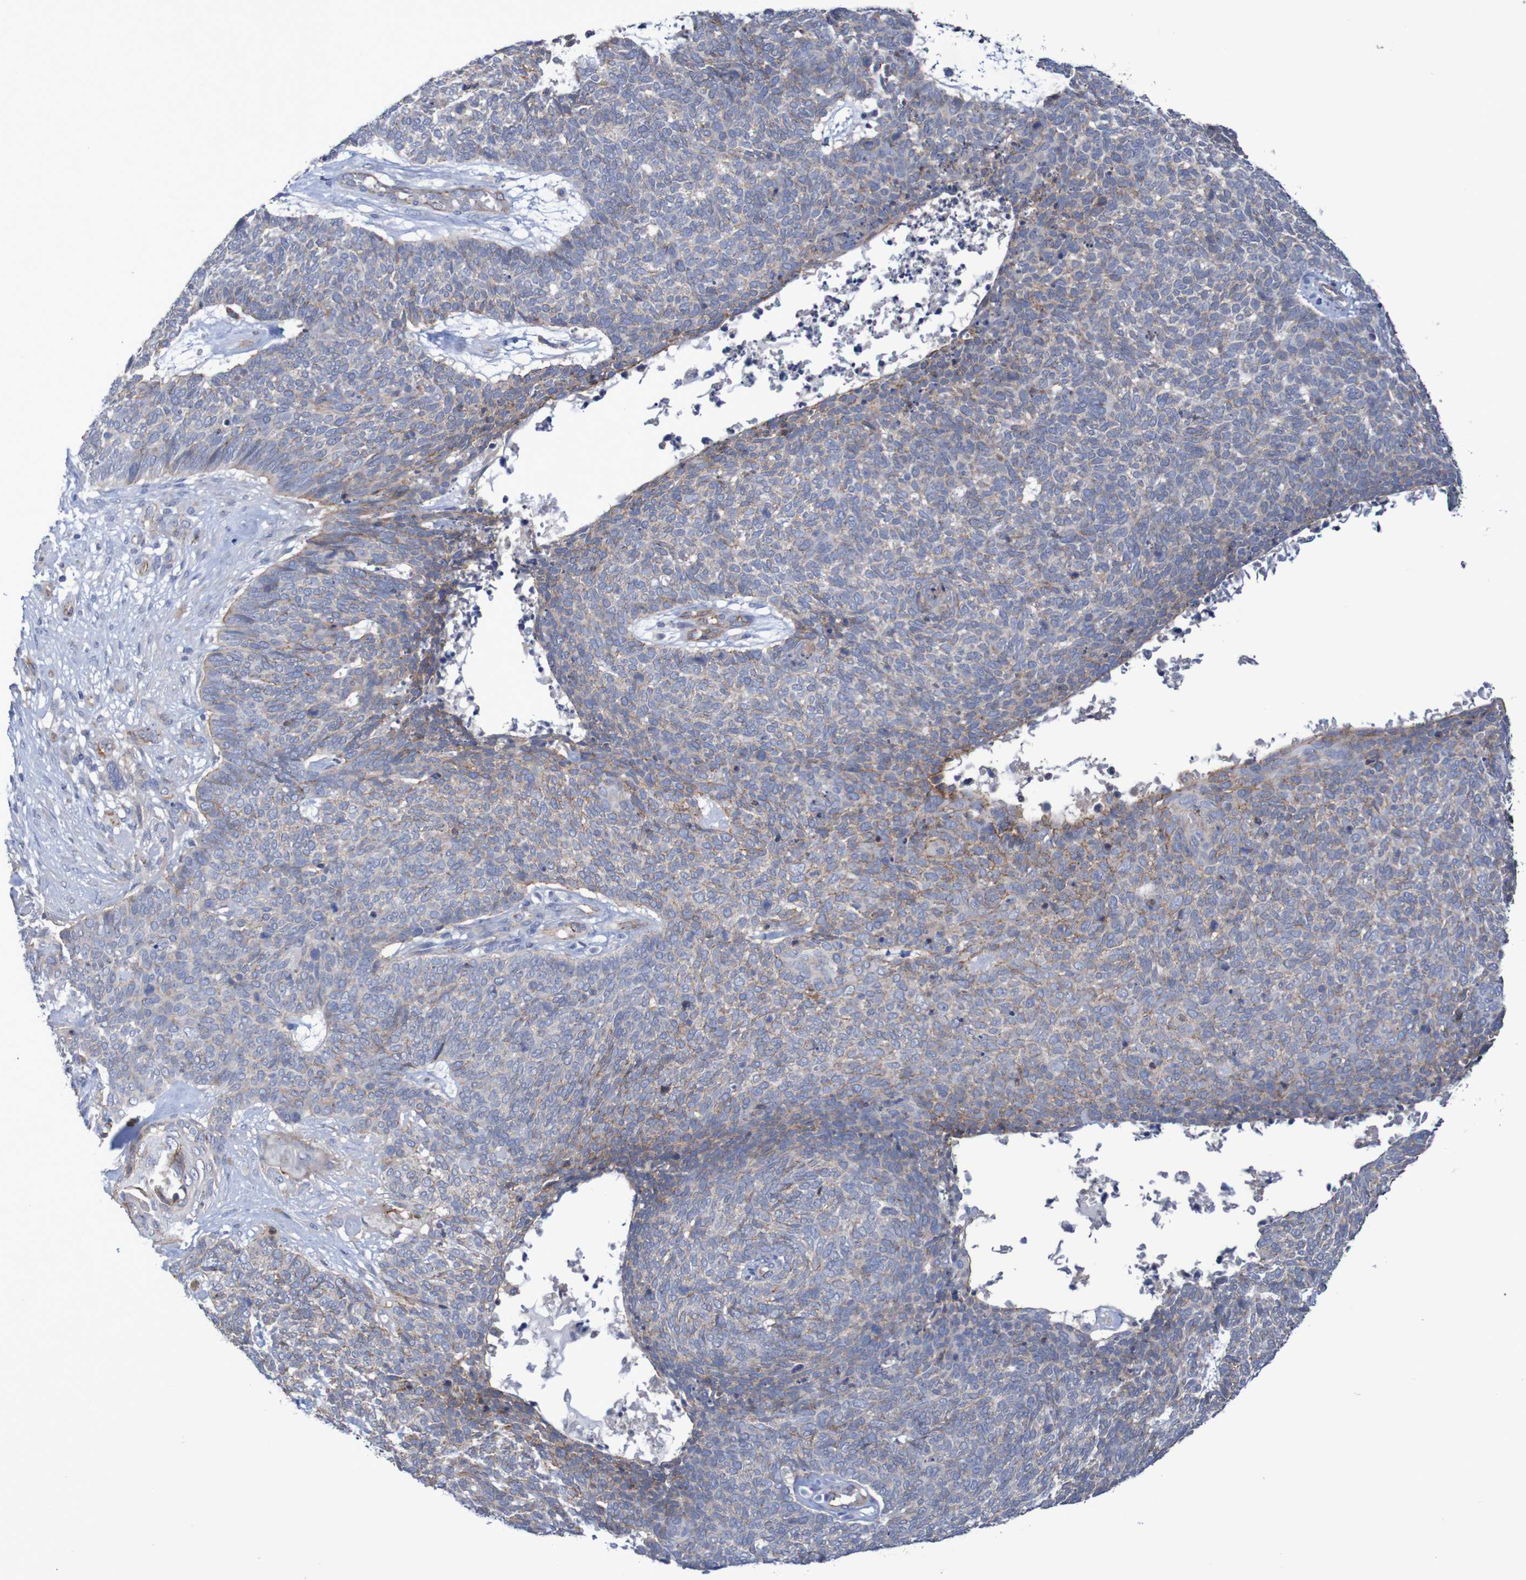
{"staining": {"intensity": "moderate", "quantity": "<25%", "location": "cytoplasmic/membranous"}, "tissue": "skin cancer", "cell_type": "Tumor cells", "image_type": "cancer", "snomed": [{"axis": "morphology", "description": "Basal cell carcinoma"}, {"axis": "topography", "description": "Skin"}], "caption": "IHC image of basal cell carcinoma (skin) stained for a protein (brown), which displays low levels of moderate cytoplasmic/membranous positivity in approximately <25% of tumor cells.", "gene": "NECTIN2", "patient": {"sex": "female", "age": 84}}